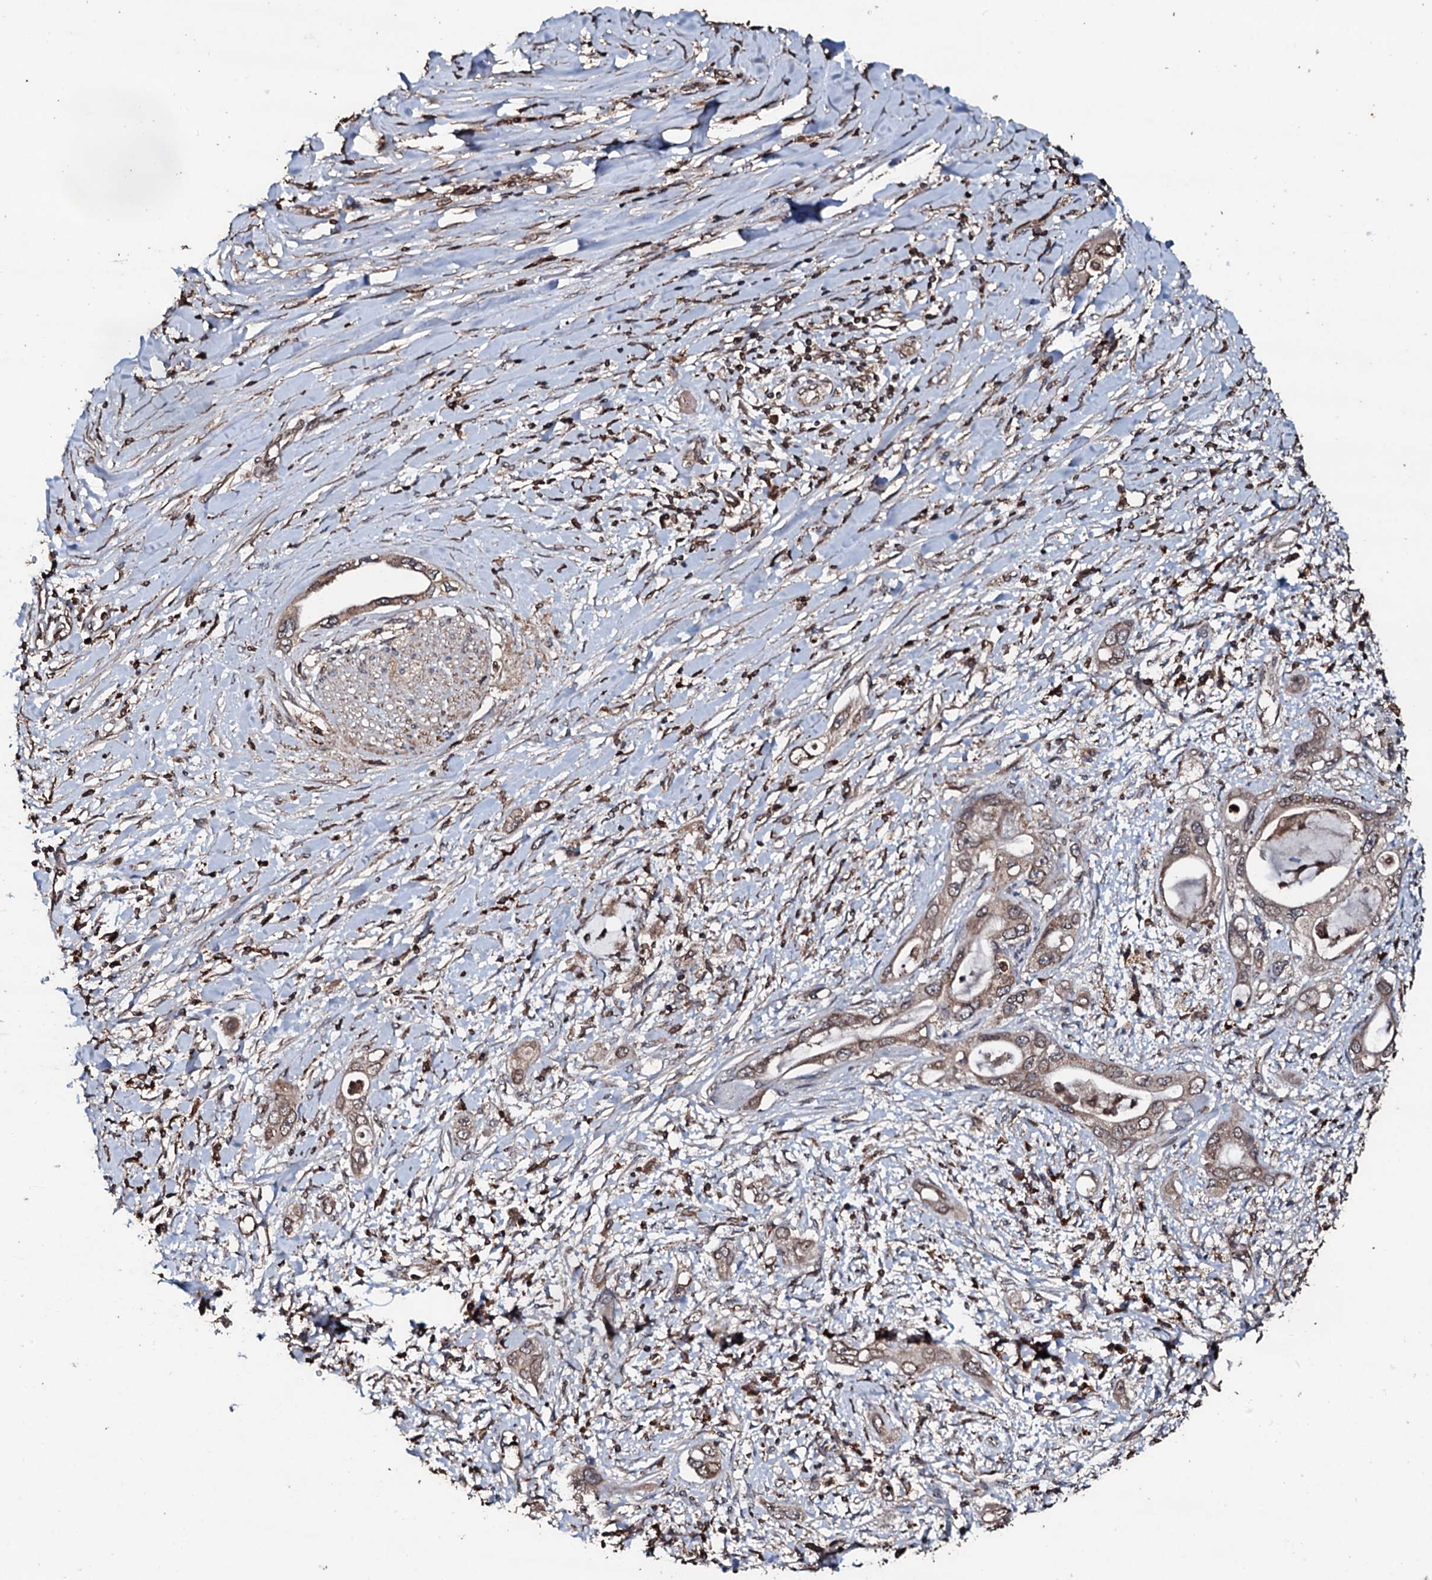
{"staining": {"intensity": "moderate", "quantity": ">75%", "location": "cytoplasmic/membranous"}, "tissue": "pancreatic cancer", "cell_type": "Tumor cells", "image_type": "cancer", "snomed": [{"axis": "morphology", "description": "Inflammation, NOS"}, {"axis": "morphology", "description": "Adenocarcinoma, NOS"}, {"axis": "topography", "description": "Pancreas"}], "caption": "Pancreatic adenocarcinoma stained with DAB IHC exhibits medium levels of moderate cytoplasmic/membranous staining in approximately >75% of tumor cells.", "gene": "SDHAF2", "patient": {"sex": "female", "age": 56}}